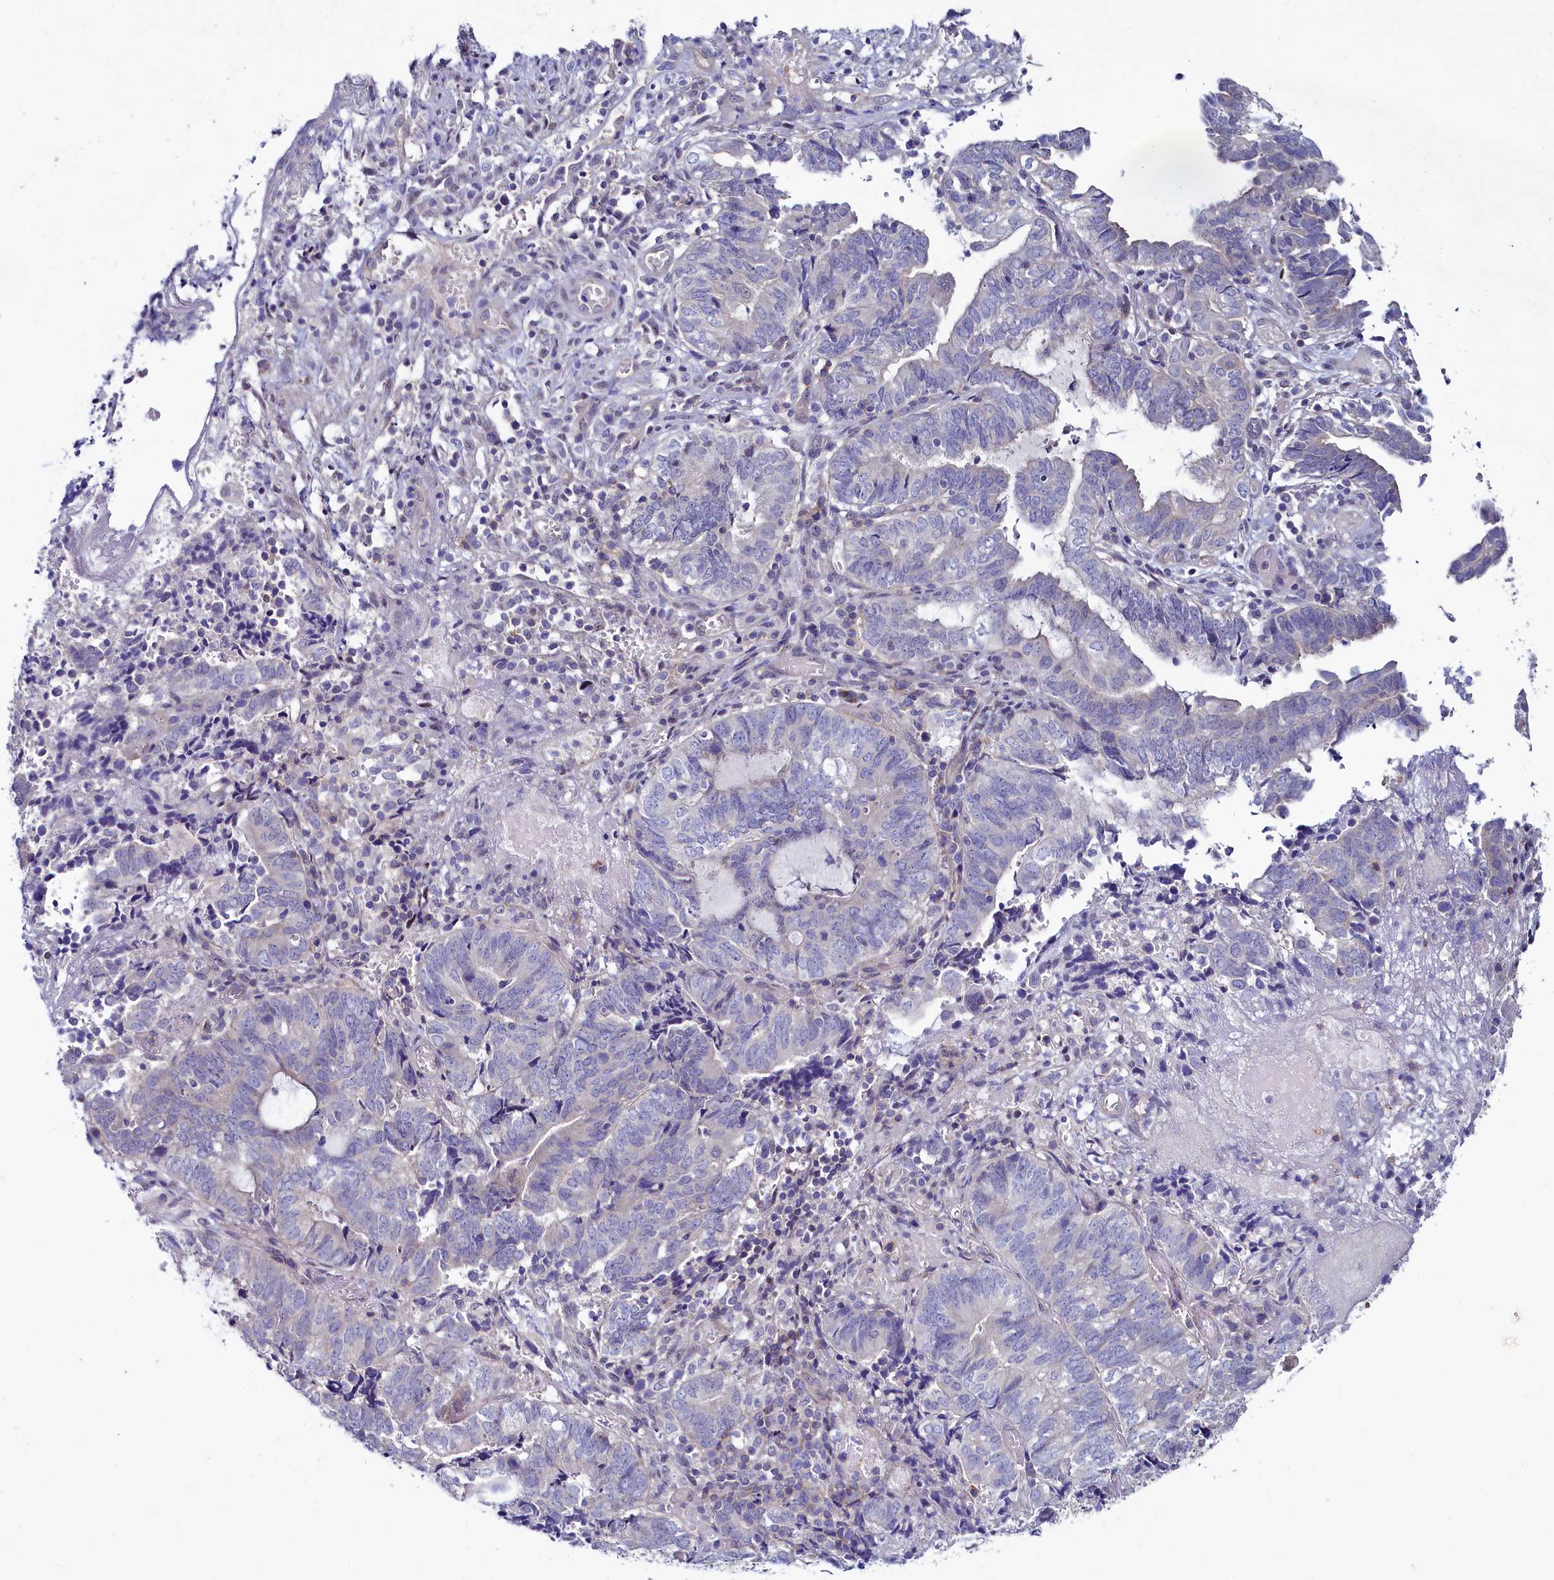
{"staining": {"intensity": "negative", "quantity": "none", "location": "none"}, "tissue": "endometrial cancer", "cell_type": "Tumor cells", "image_type": "cancer", "snomed": [{"axis": "morphology", "description": "Adenocarcinoma, NOS"}, {"axis": "topography", "description": "Uterus"}, {"axis": "topography", "description": "Endometrium"}], "caption": "DAB (3,3'-diaminobenzidine) immunohistochemical staining of endometrial cancer (adenocarcinoma) exhibits no significant positivity in tumor cells.", "gene": "ASTE1", "patient": {"sex": "female", "age": 70}}